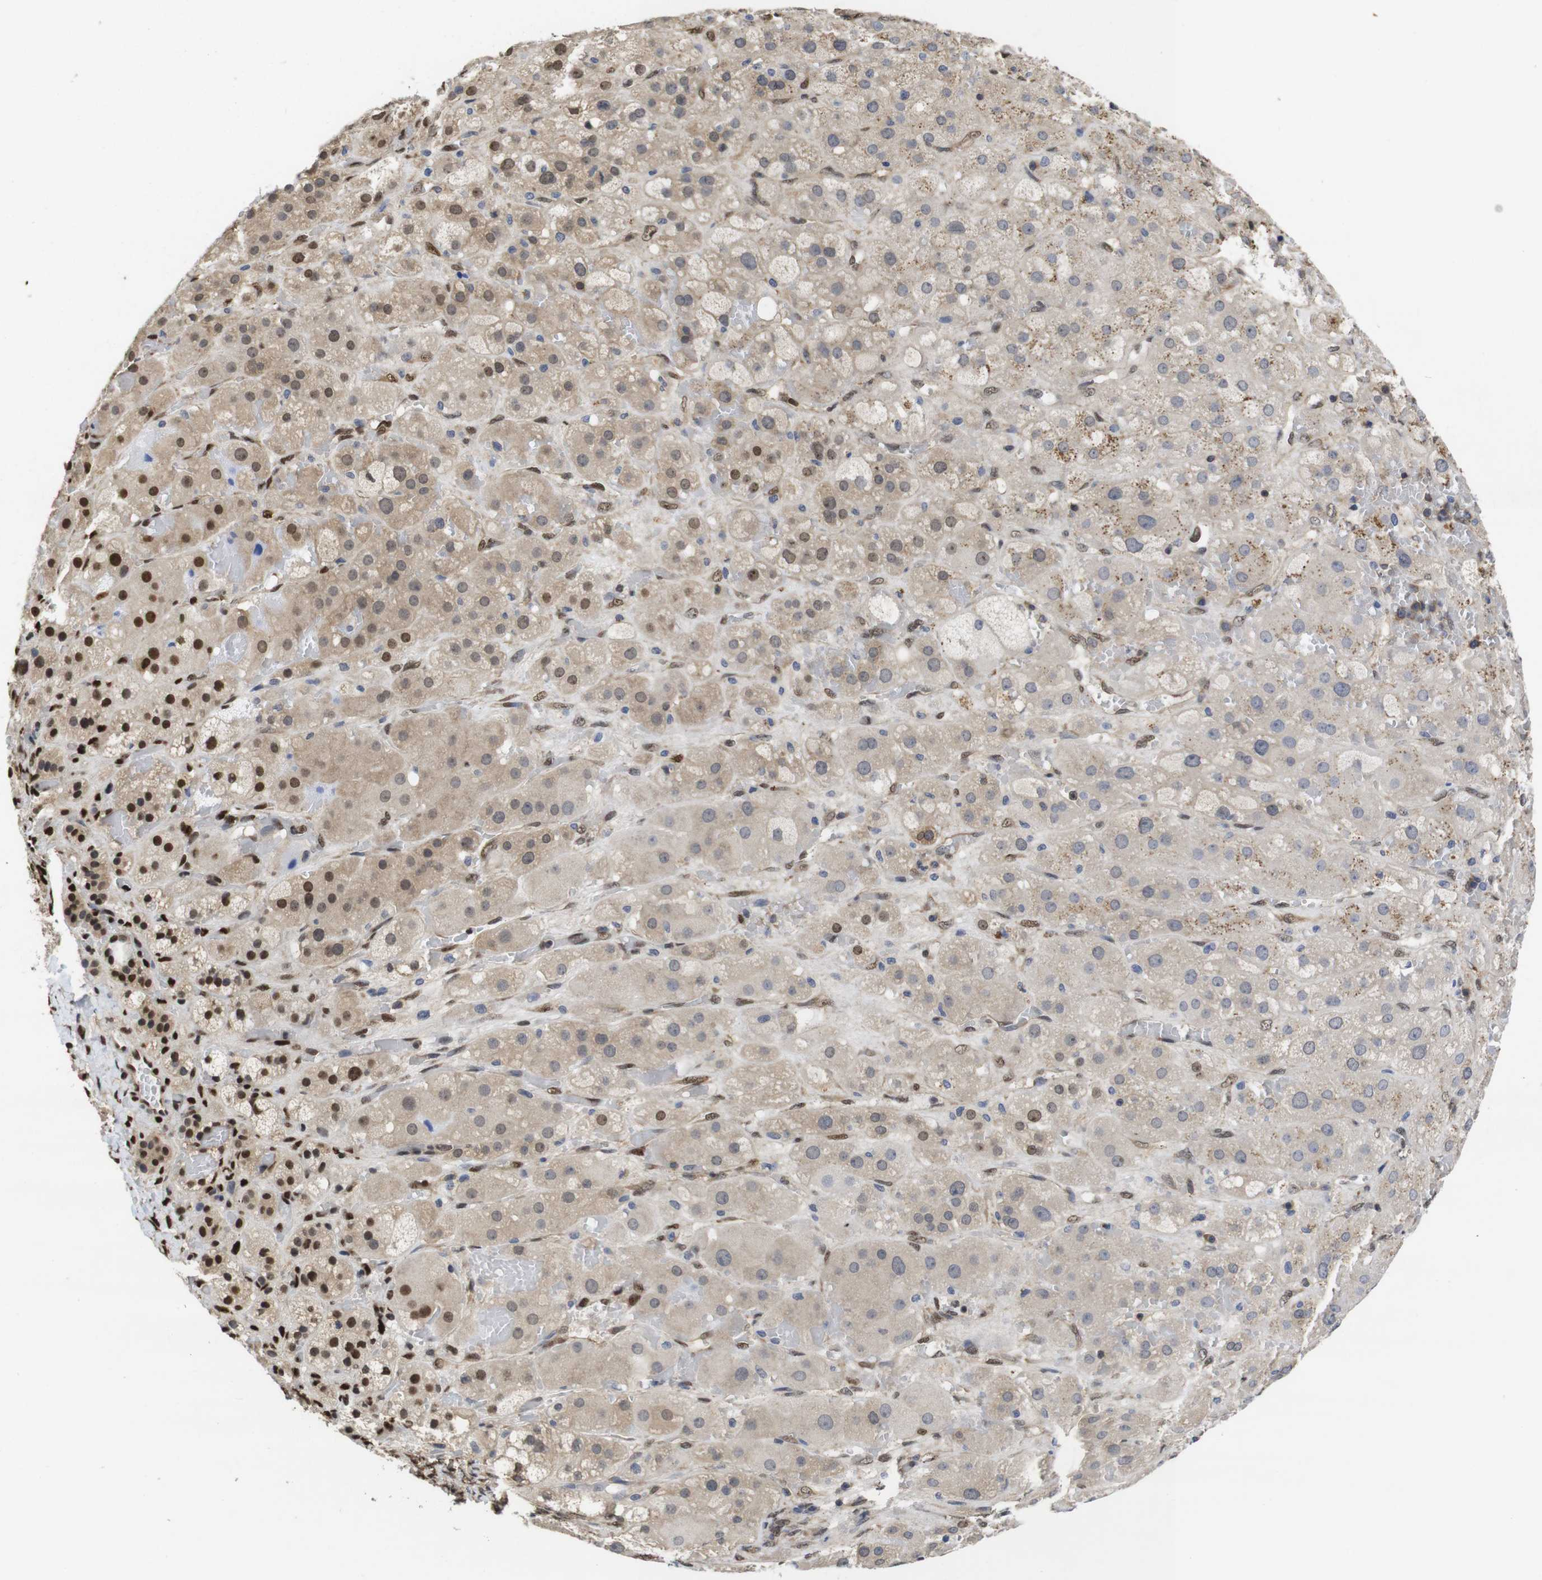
{"staining": {"intensity": "moderate", "quantity": ">75%", "location": "cytoplasmic/membranous,nuclear"}, "tissue": "adrenal gland", "cell_type": "Glandular cells", "image_type": "normal", "snomed": [{"axis": "morphology", "description": "Normal tissue, NOS"}, {"axis": "topography", "description": "Adrenal gland"}], "caption": "High-magnification brightfield microscopy of benign adrenal gland stained with DAB (brown) and counterstained with hematoxylin (blue). glandular cells exhibit moderate cytoplasmic/membranous,nuclear positivity is present in approximately>75% of cells. The protein of interest is stained brown, and the nuclei are stained in blue (DAB (3,3'-diaminobenzidine) IHC with brightfield microscopy, high magnification).", "gene": "SUMO3", "patient": {"sex": "female", "age": 47}}